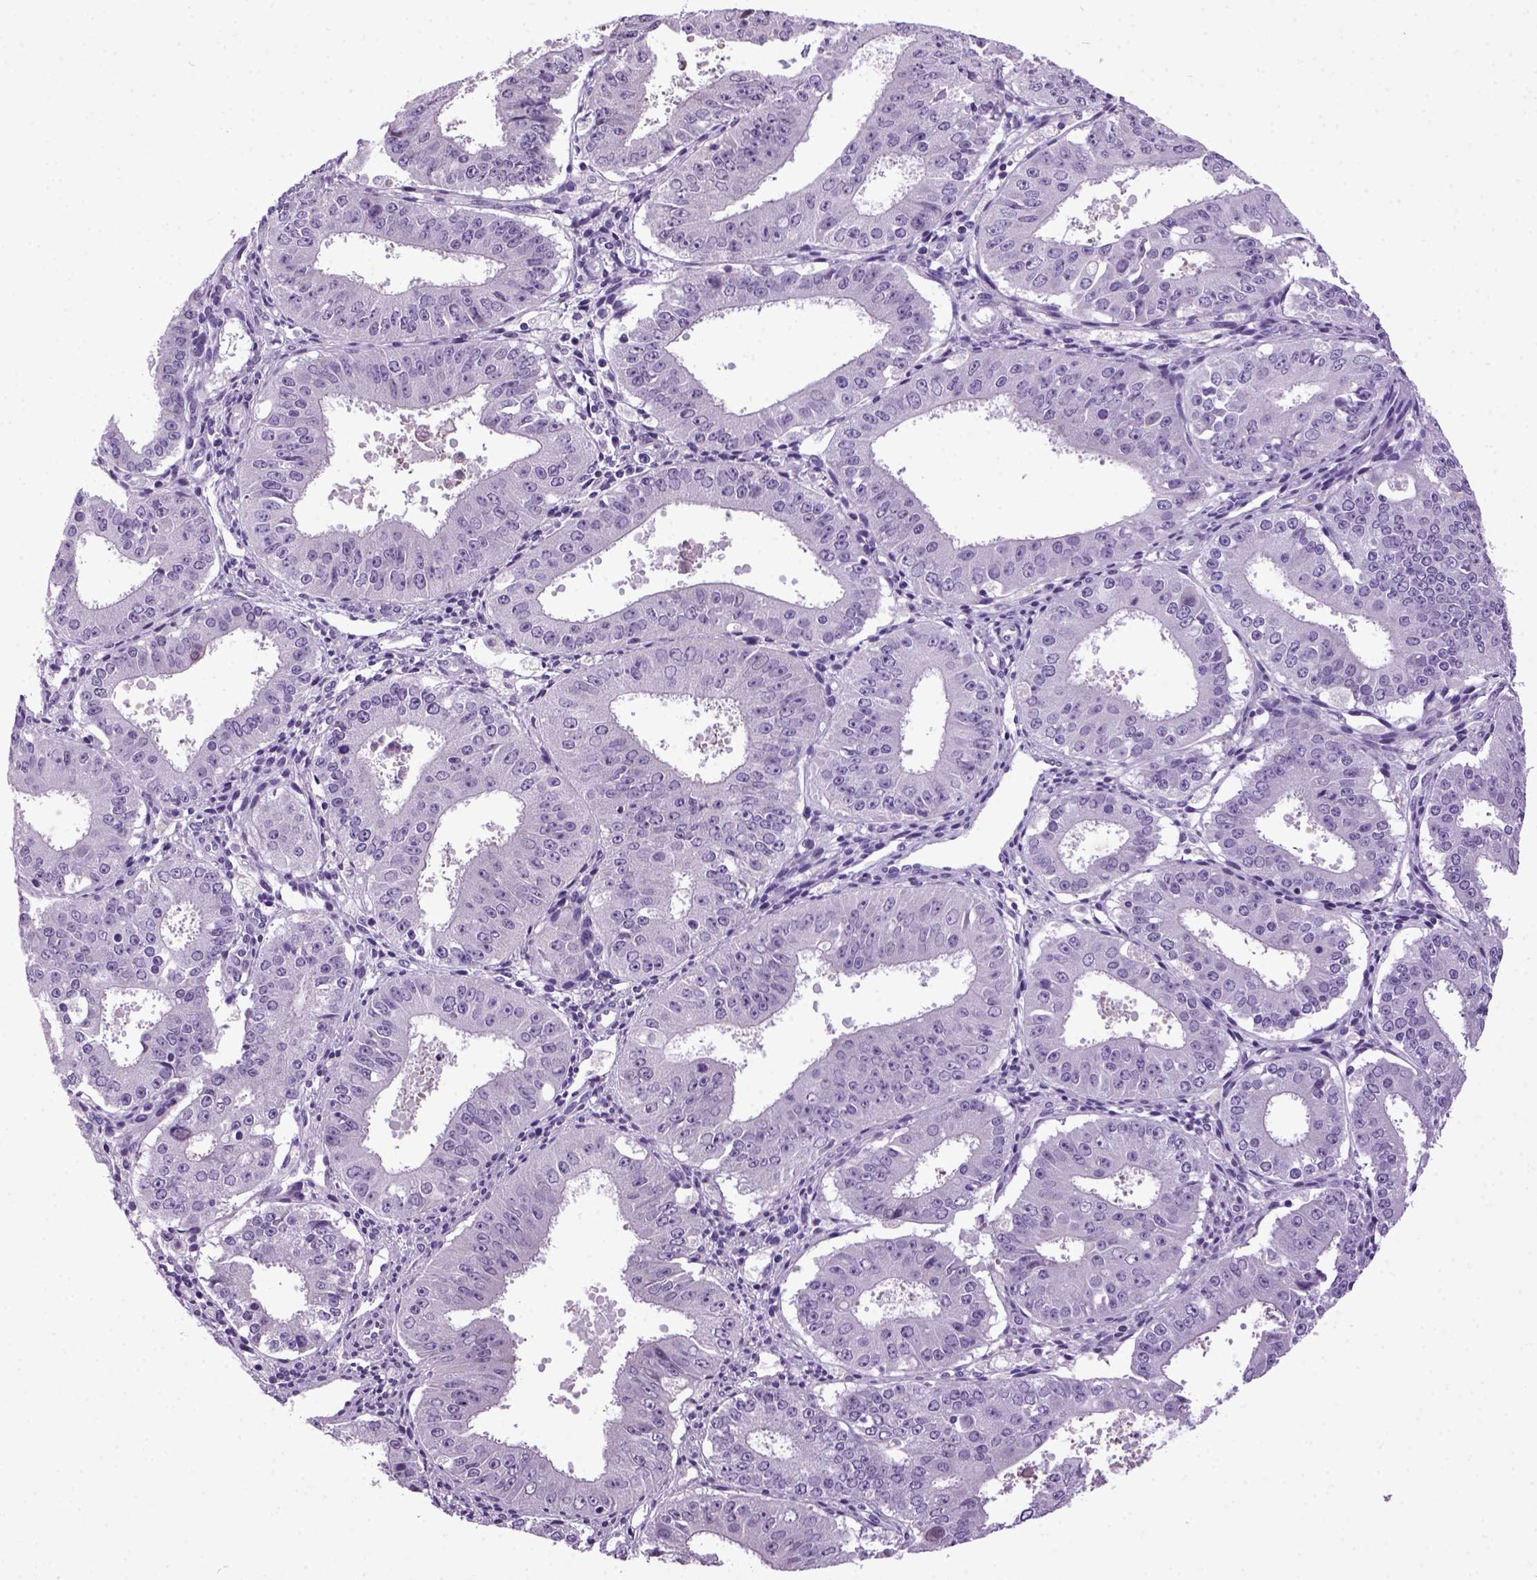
{"staining": {"intensity": "negative", "quantity": "none", "location": "none"}, "tissue": "ovarian cancer", "cell_type": "Tumor cells", "image_type": "cancer", "snomed": [{"axis": "morphology", "description": "Carcinoma, endometroid"}, {"axis": "topography", "description": "Ovary"}], "caption": "DAB (3,3'-diaminobenzidine) immunohistochemical staining of human ovarian cancer (endometroid carcinoma) demonstrates no significant staining in tumor cells.", "gene": "HMCN2", "patient": {"sex": "female", "age": 42}}